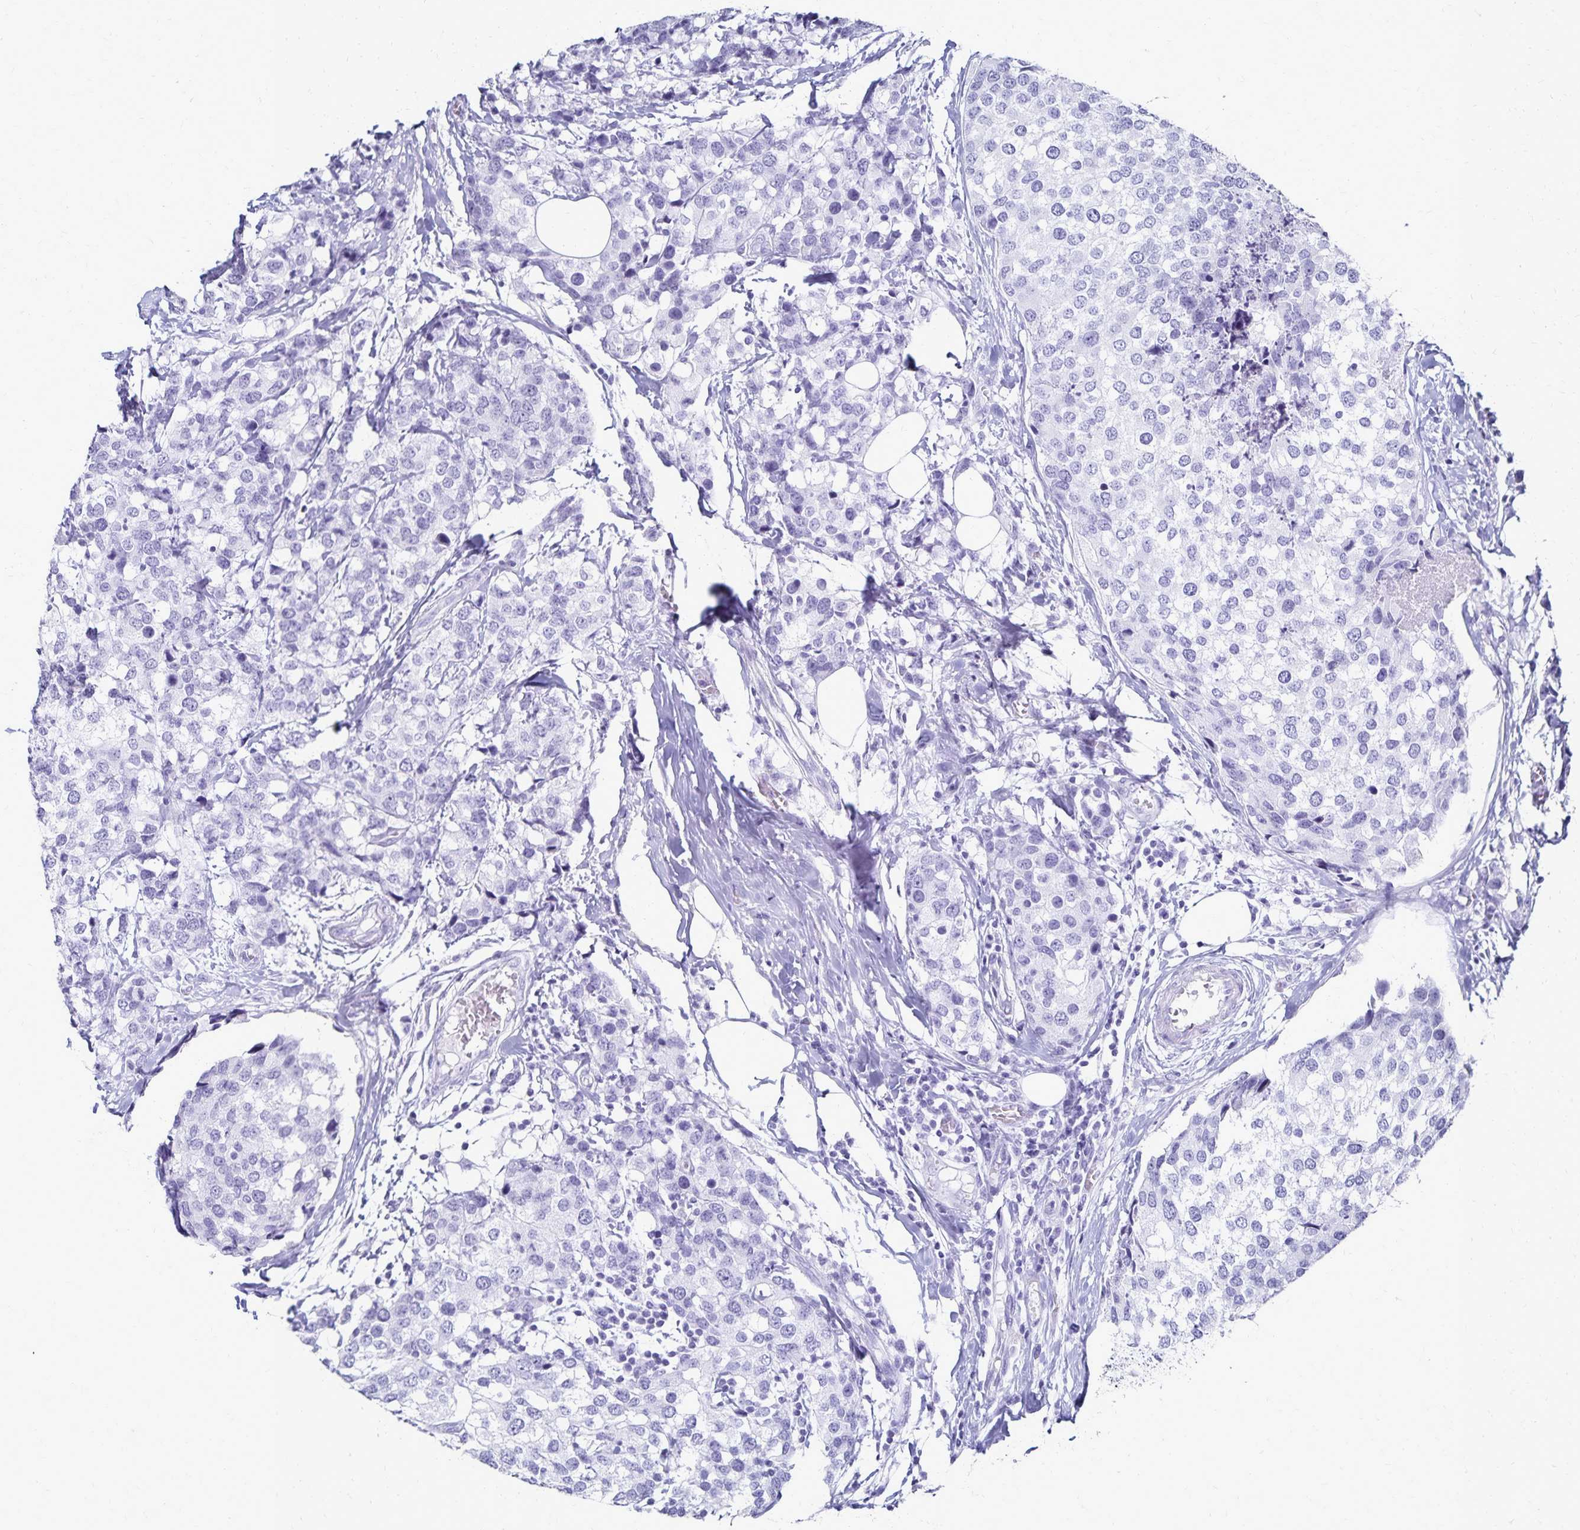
{"staining": {"intensity": "negative", "quantity": "none", "location": "none"}, "tissue": "breast cancer", "cell_type": "Tumor cells", "image_type": "cancer", "snomed": [{"axis": "morphology", "description": "Lobular carcinoma"}, {"axis": "topography", "description": "Breast"}], "caption": "Immunohistochemistry (IHC) of lobular carcinoma (breast) demonstrates no staining in tumor cells.", "gene": "GIP", "patient": {"sex": "female", "age": 59}}